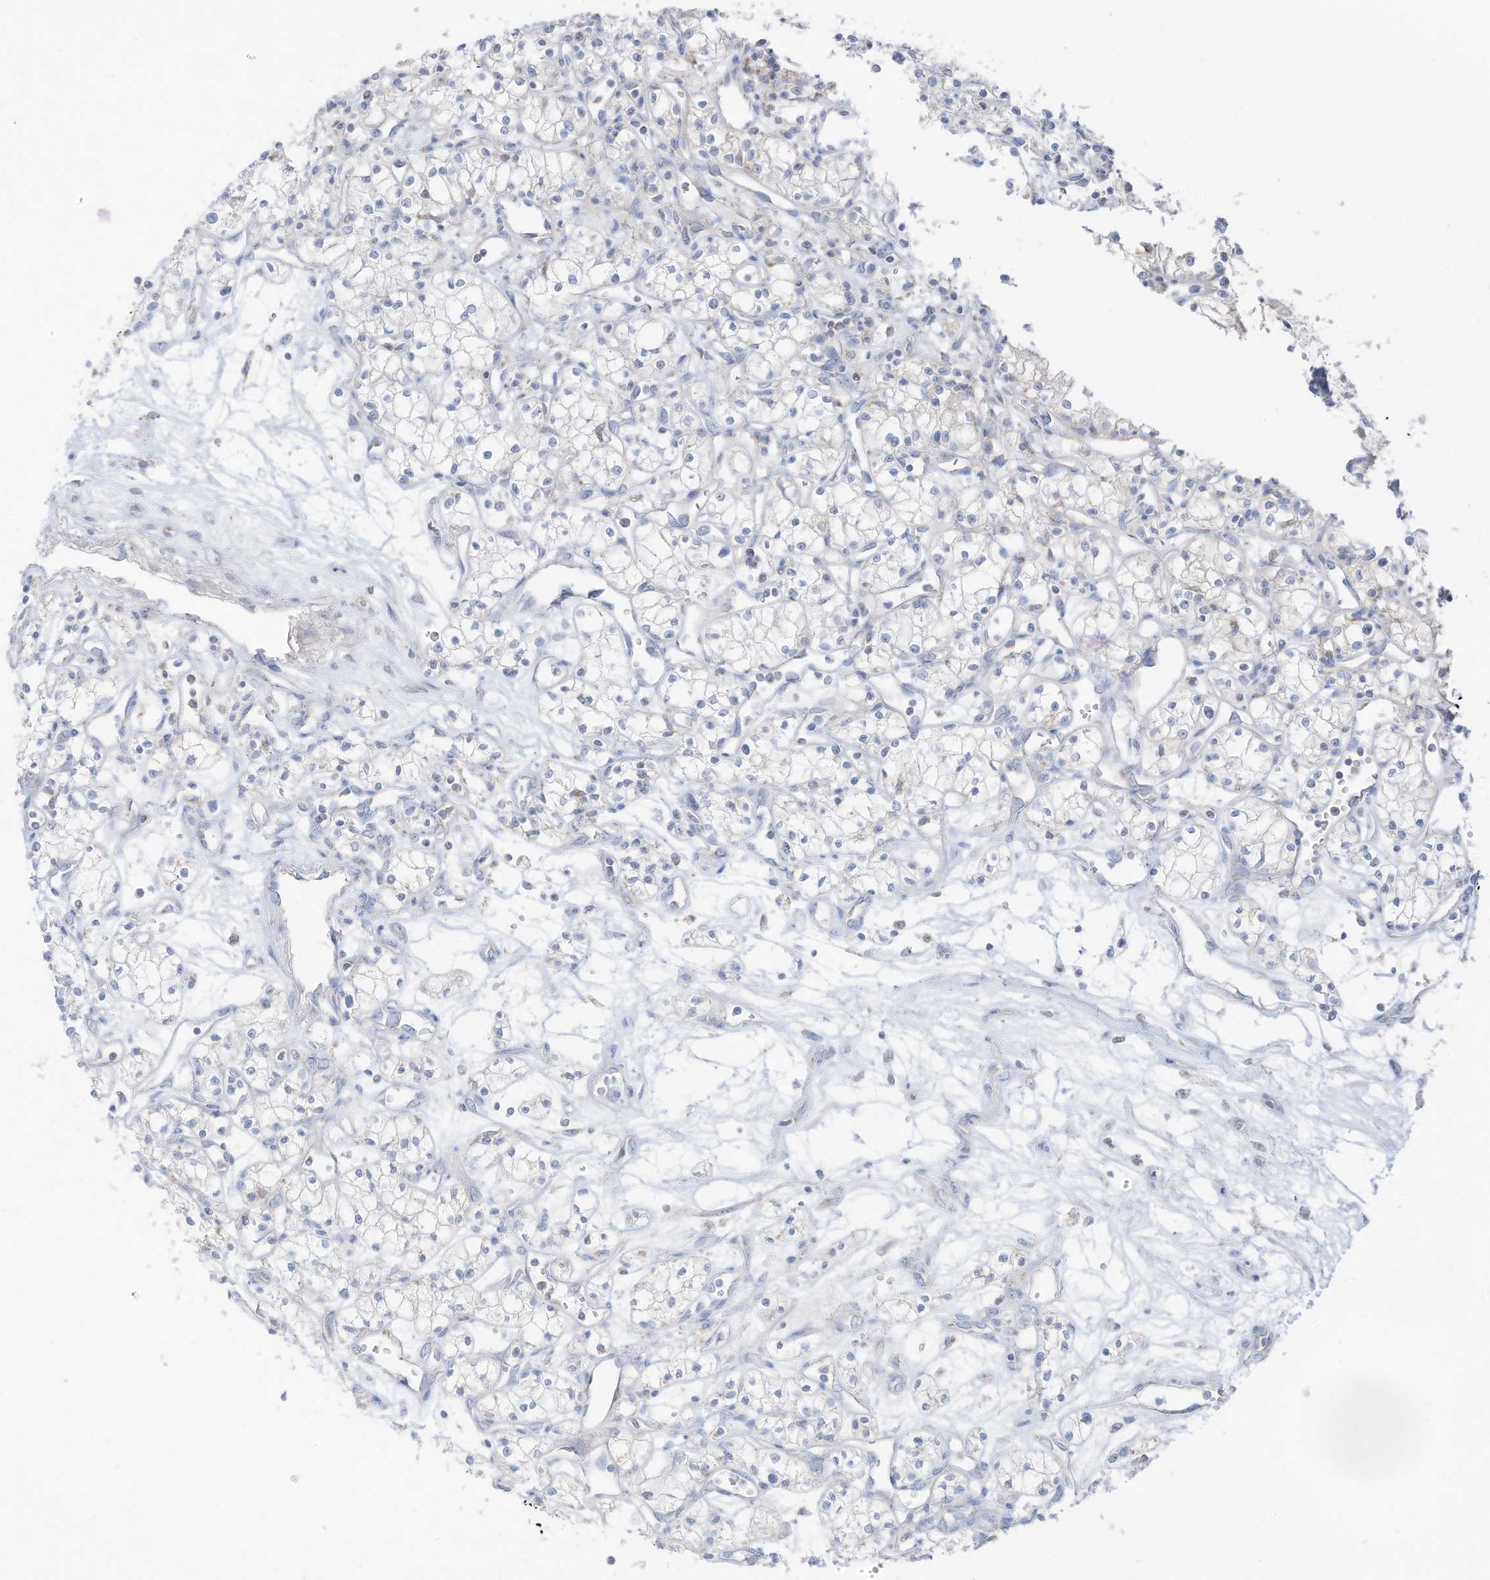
{"staining": {"intensity": "negative", "quantity": "none", "location": "none"}, "tissue": "renal cancer", "cell_type": "Tumor cells", "image_type": "cancer", "snomed": [{"axis": "morphology", "description": "Adenocarcinoma, NOS"}, {"axis": "topography", "description": "Kidney"}], "caption": "Tumor cells show no significant positivity in adenocarcinoma (renal).", "gene": "ETHE1", "patient": {"sex": "male", "age": 59}}